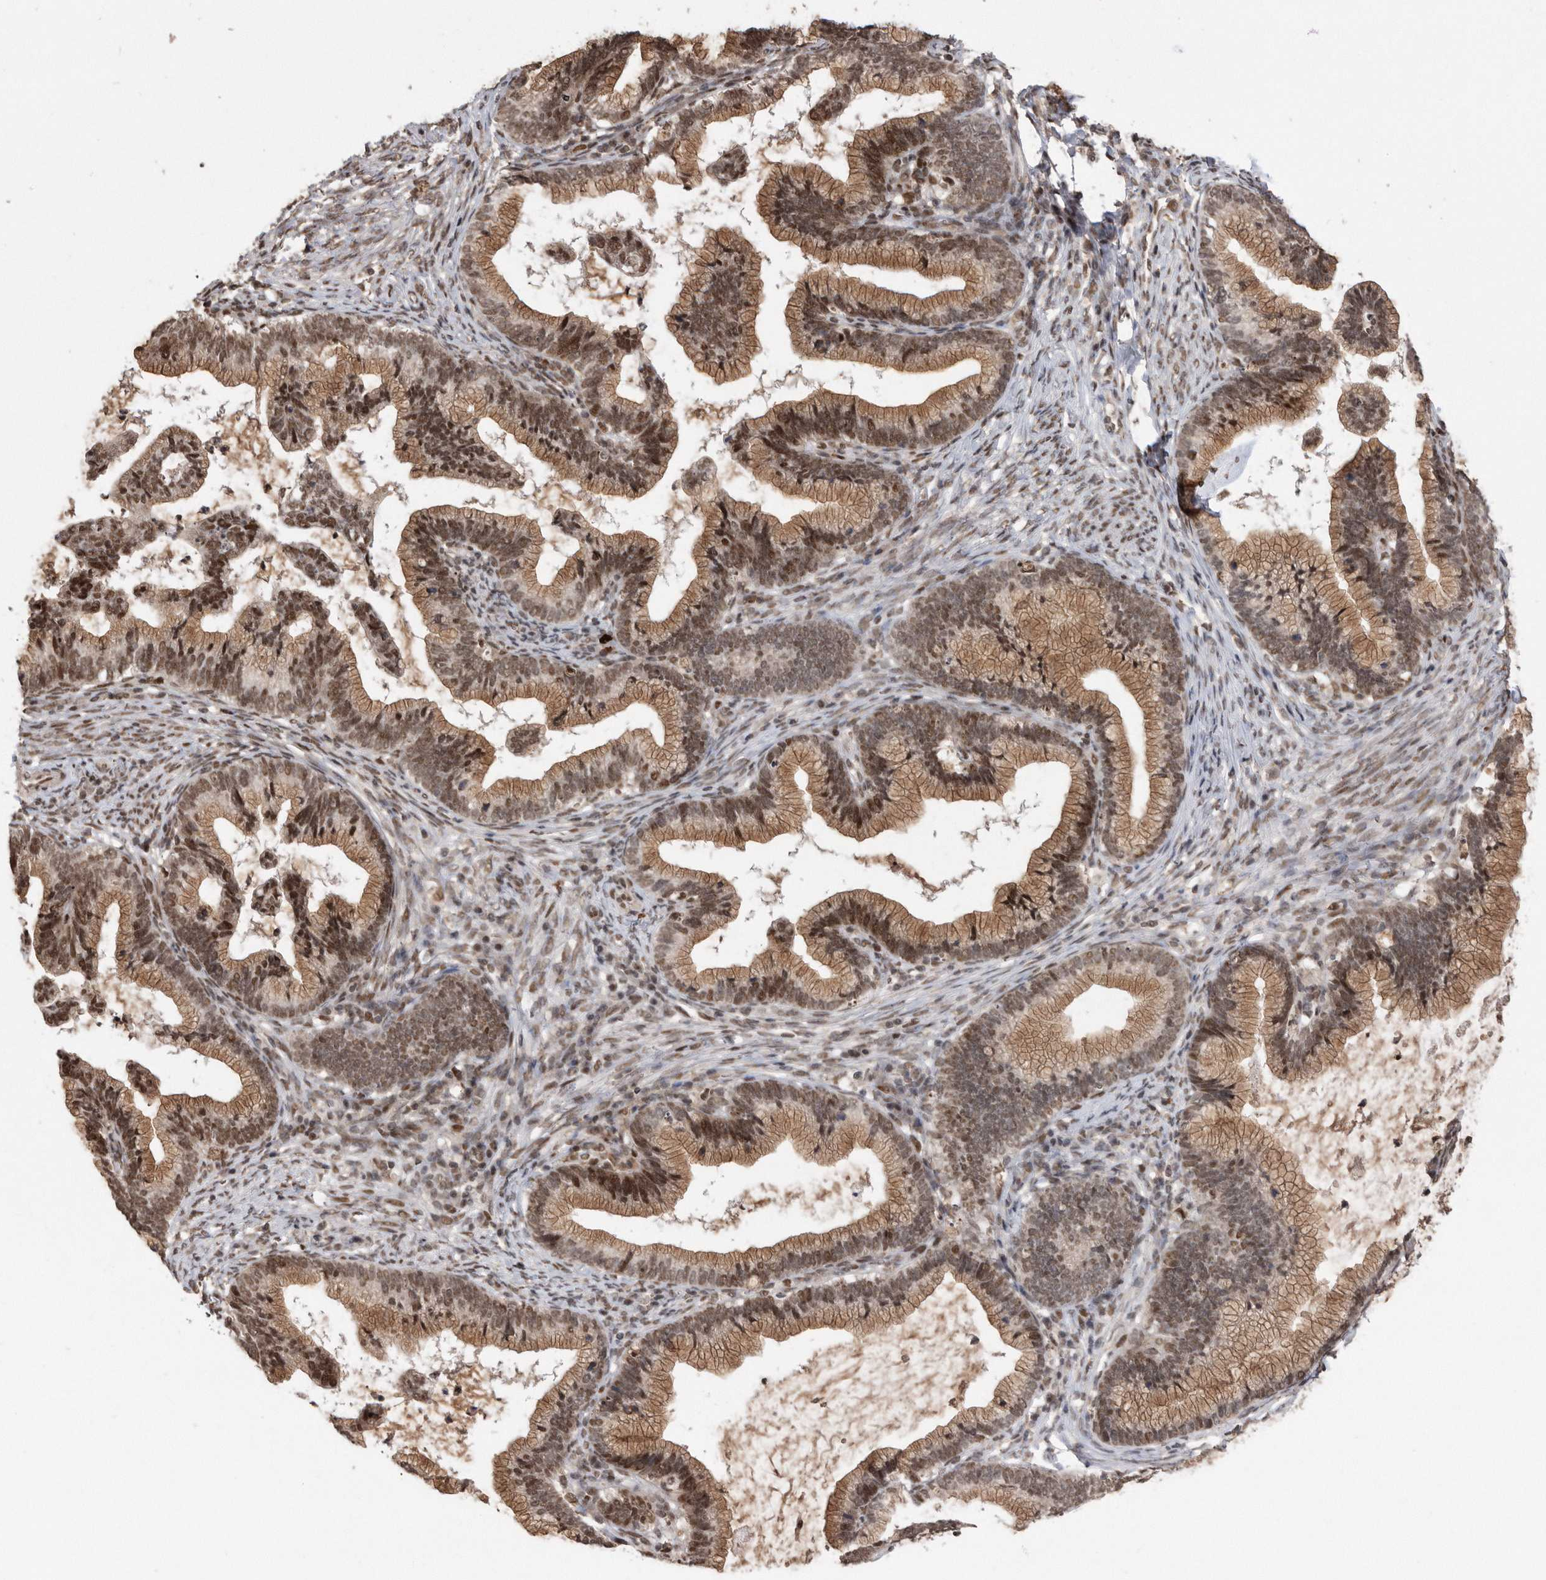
{"staining": {"intensity": "moderate", "quantity": ">75%", "location": "cytoplasmic/membranous,nuclear"}, "tissue": "cervical cancer", "cell_type": "Tumor cells", "image_type": "cancer", "snomed": [{"axis": "morphology", "description": "Adenocarcinoma, NOS"}, {"axis": "topography", "description": "Cervix"}], "caption": "Brown immunohistochemical staining in human cervical cancer shows moderate cytoplasmic/membranous and nuclear expression in about >75% of tumor cells.", "gene": "TDRD3", "patient": {"sex": "female", "age": 36}}